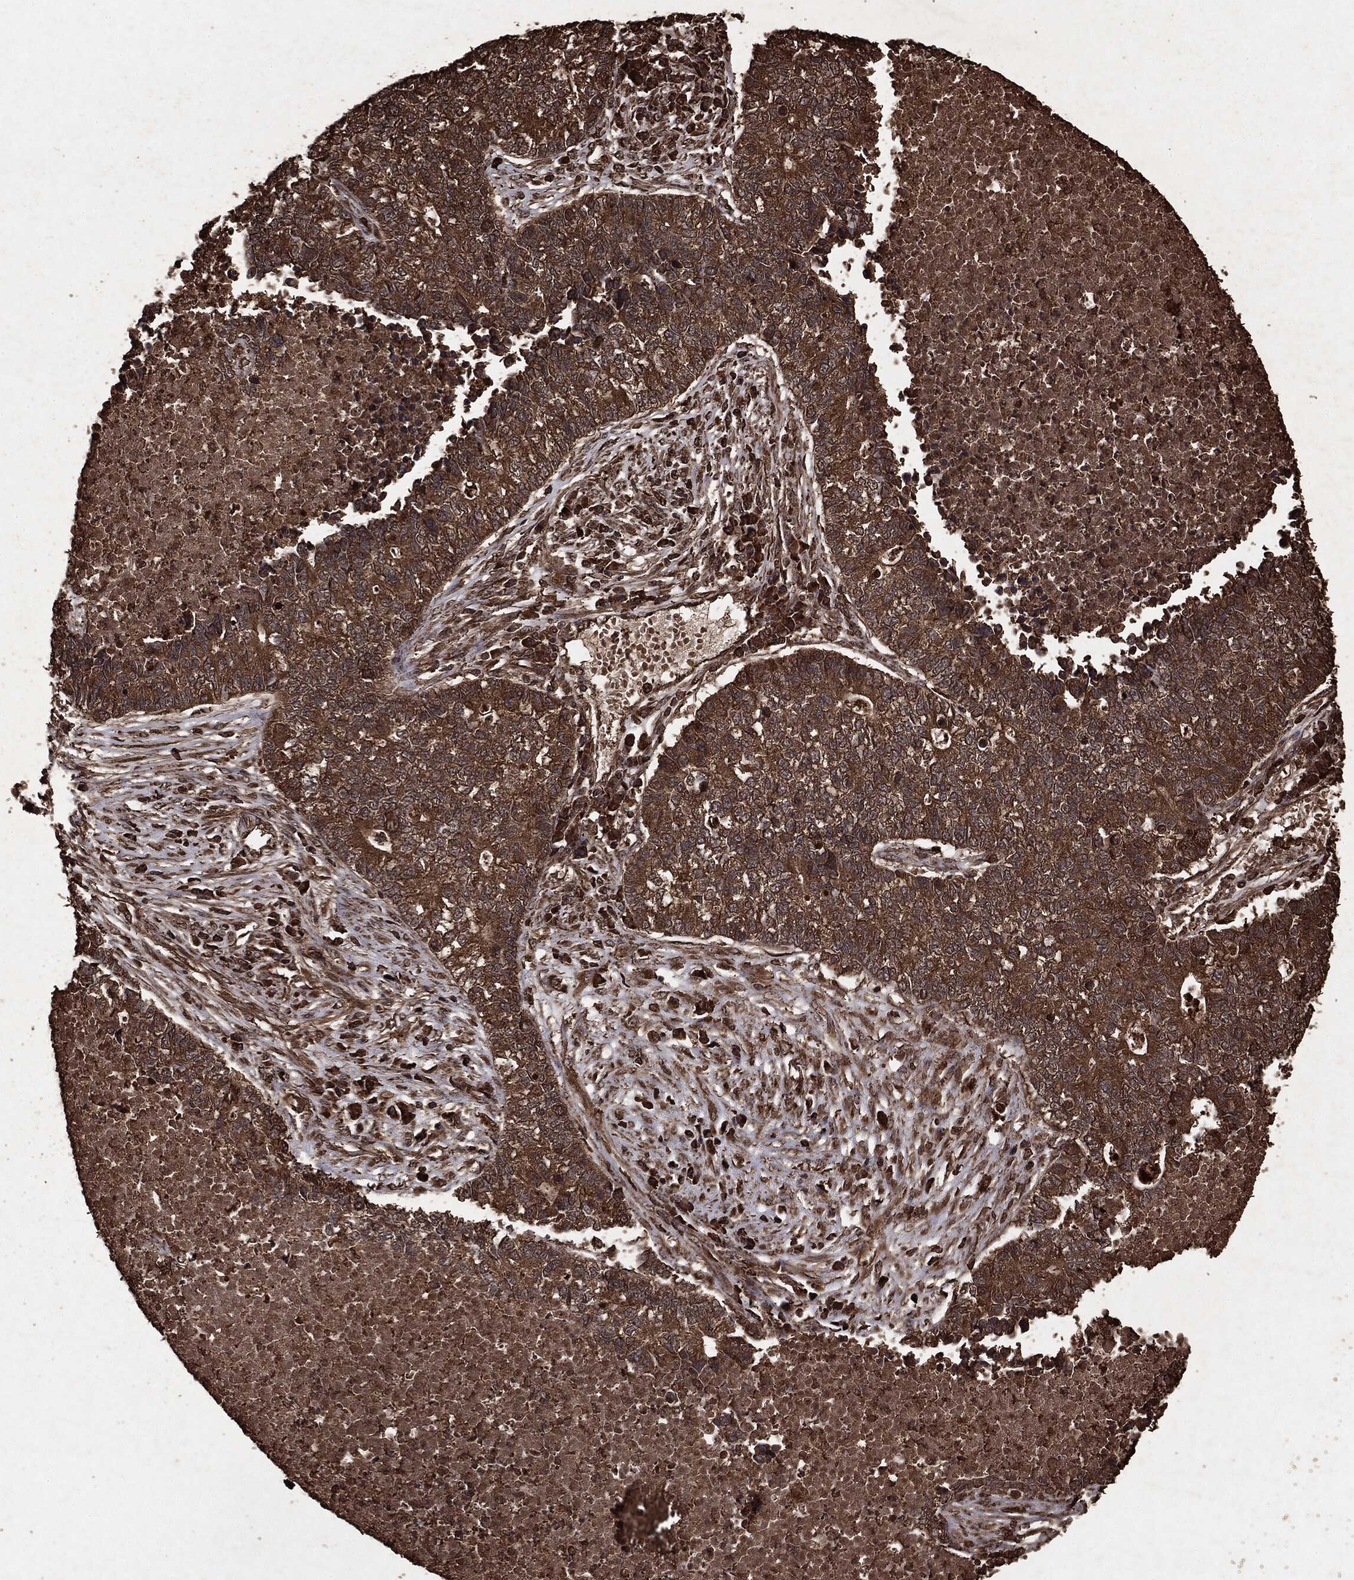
{"staining": {"intensity": "moderate", "quantity": ">75%", "location": "cytoplasmic/membranous"}, "tissue": "lung cancer", "cell_type": "Tumor cells", "image_type": "cancer", "snomed": [{"axis": "morphology", "description": "Adenocarcinoma, NOS"}, {"axis": "topography", "description": "Lung"}], "caption": "Lung cancer (adenocarcinoma) stained with a protein marker displays moderate staining in tumor cells.", "gene": "ARAF", "patient": {"sex": "male", "age": 57}}